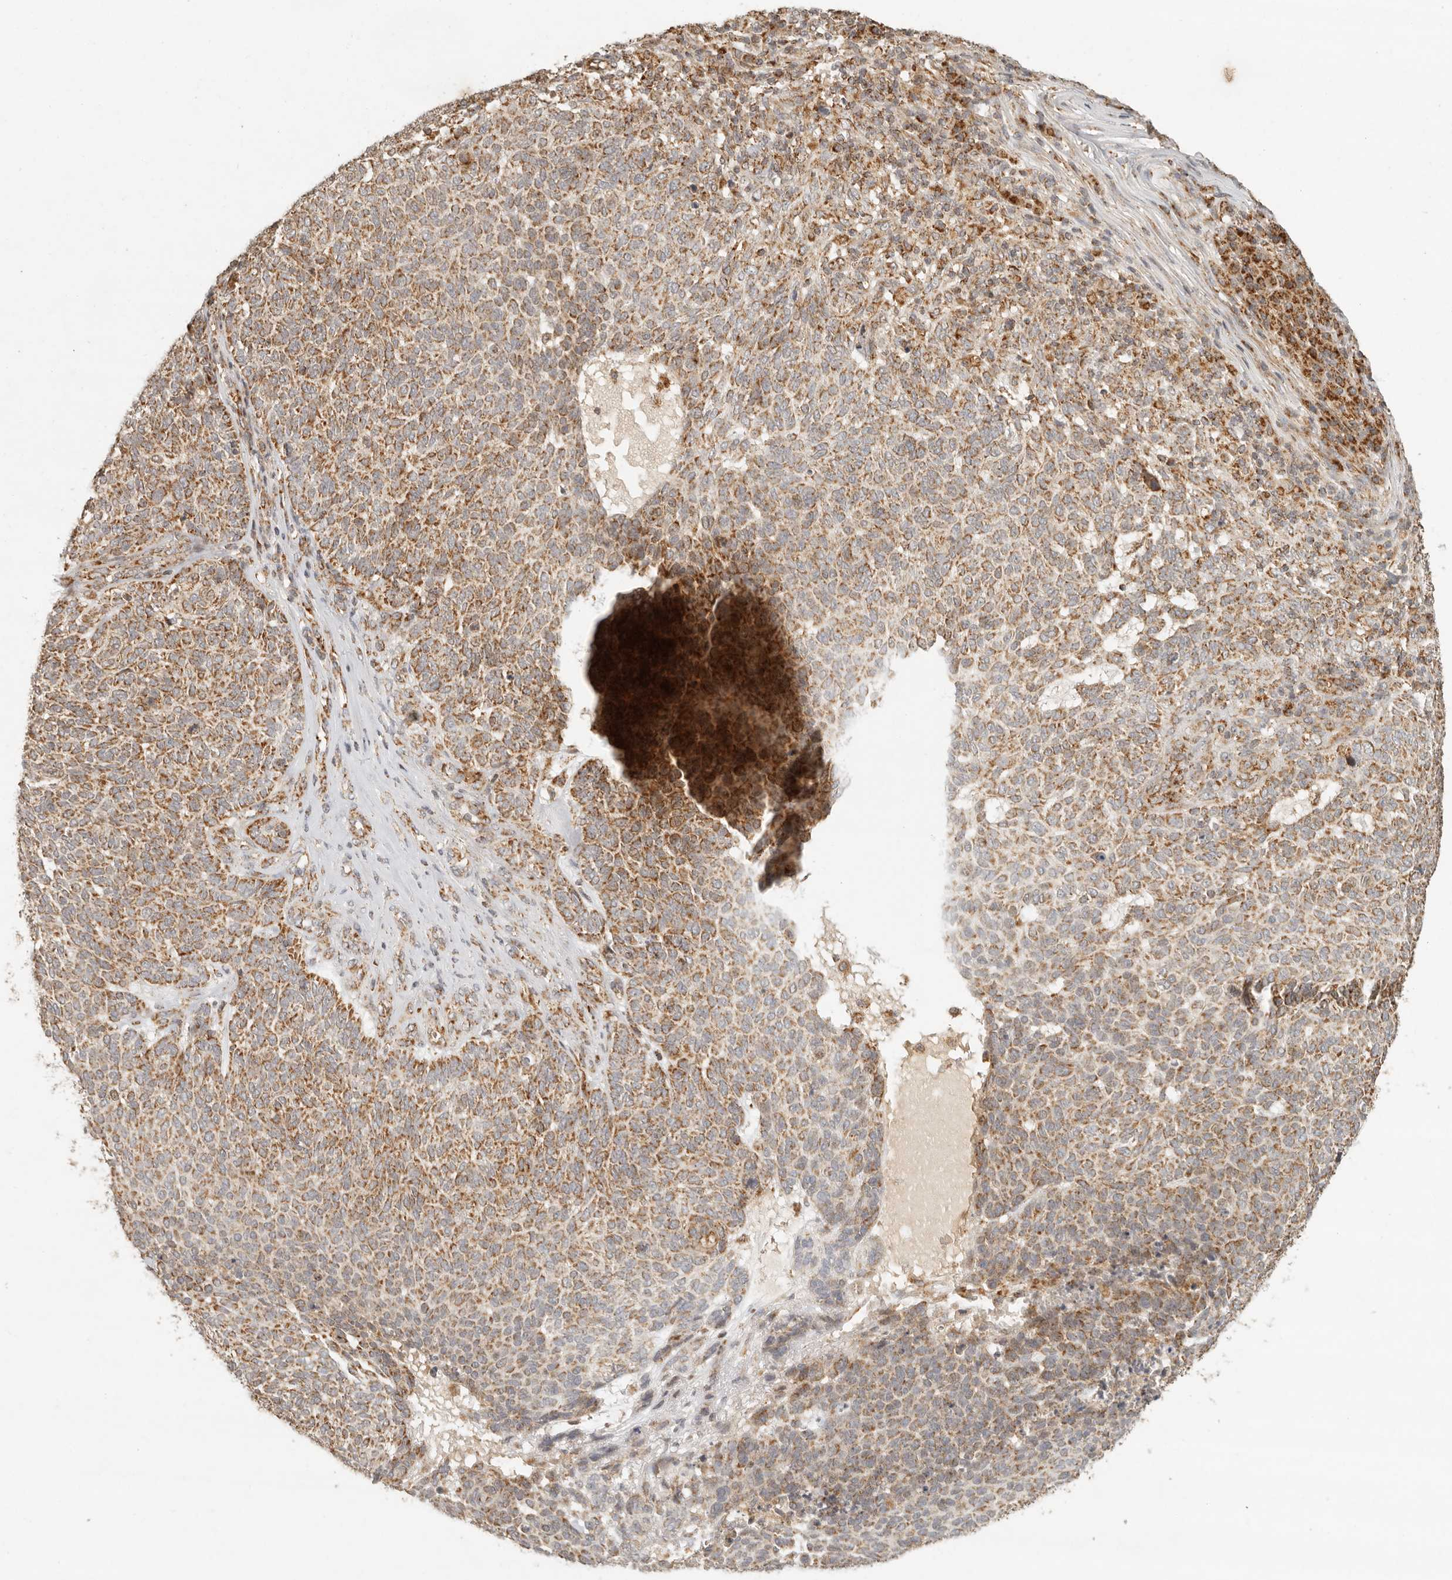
{"staining": {"intensity": "moderate", "quantity": ">75%", "location": "cytoplasmic/membranous"}, "tissue": "skin cancer", "cell_type": "Tumor cells", "image_type": "cancer", "snomed": [{"axis": "morphology", "description": "Squamous cell carcinoma, NOS"}, {"axis": "topography", "description": "Skin"}], "caption": "Skin squamous cell carcinoma stained for a protein (brown) shows moderate cytoplasmic/membranous positive staining in approximately >75% of tumor cells.", "gene": "MRPL55", "patient": {"sex": "female", "age": 90}}